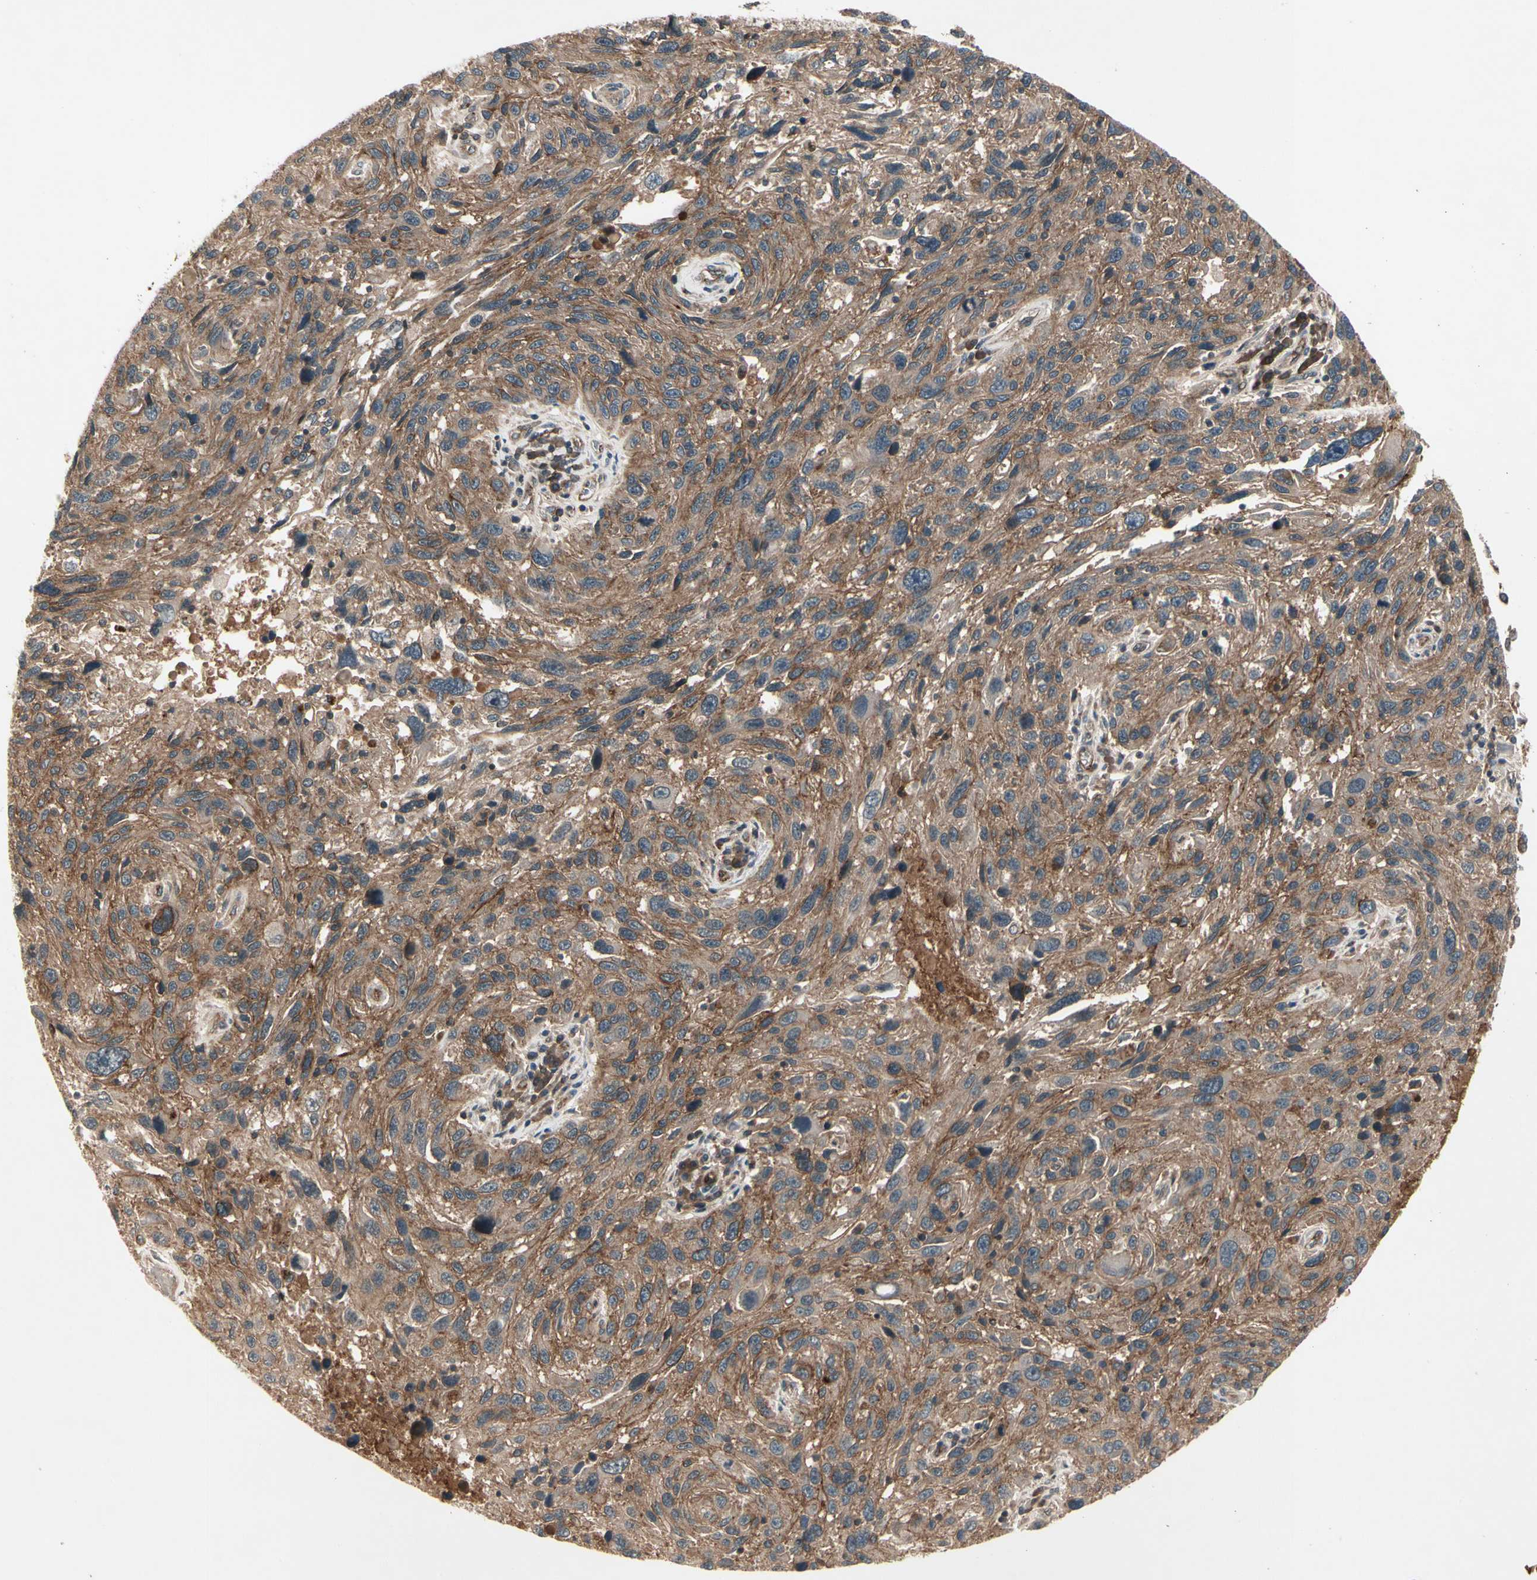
{"staining": {"intensity": "moderate", "quantity": ">75%", "location": "cytoplasmic/membranous"}, "tissue": "melanoma", "cell_type": "Tumor cells", "image_type": "cancer", "snomed": [{"axis": "morphology", "description": "Malignant melanoma, NOS"}, {"axis": "topography", "description": "Skin"}], "caption": "Malignant melanoma stained with immunohistochemistry exhibits moderate cytoplasmic/membranous positivity in approximately >75% of tumor cells.", "gene": "FLOT1", "patient": {"sex": "male", "age": 53}}